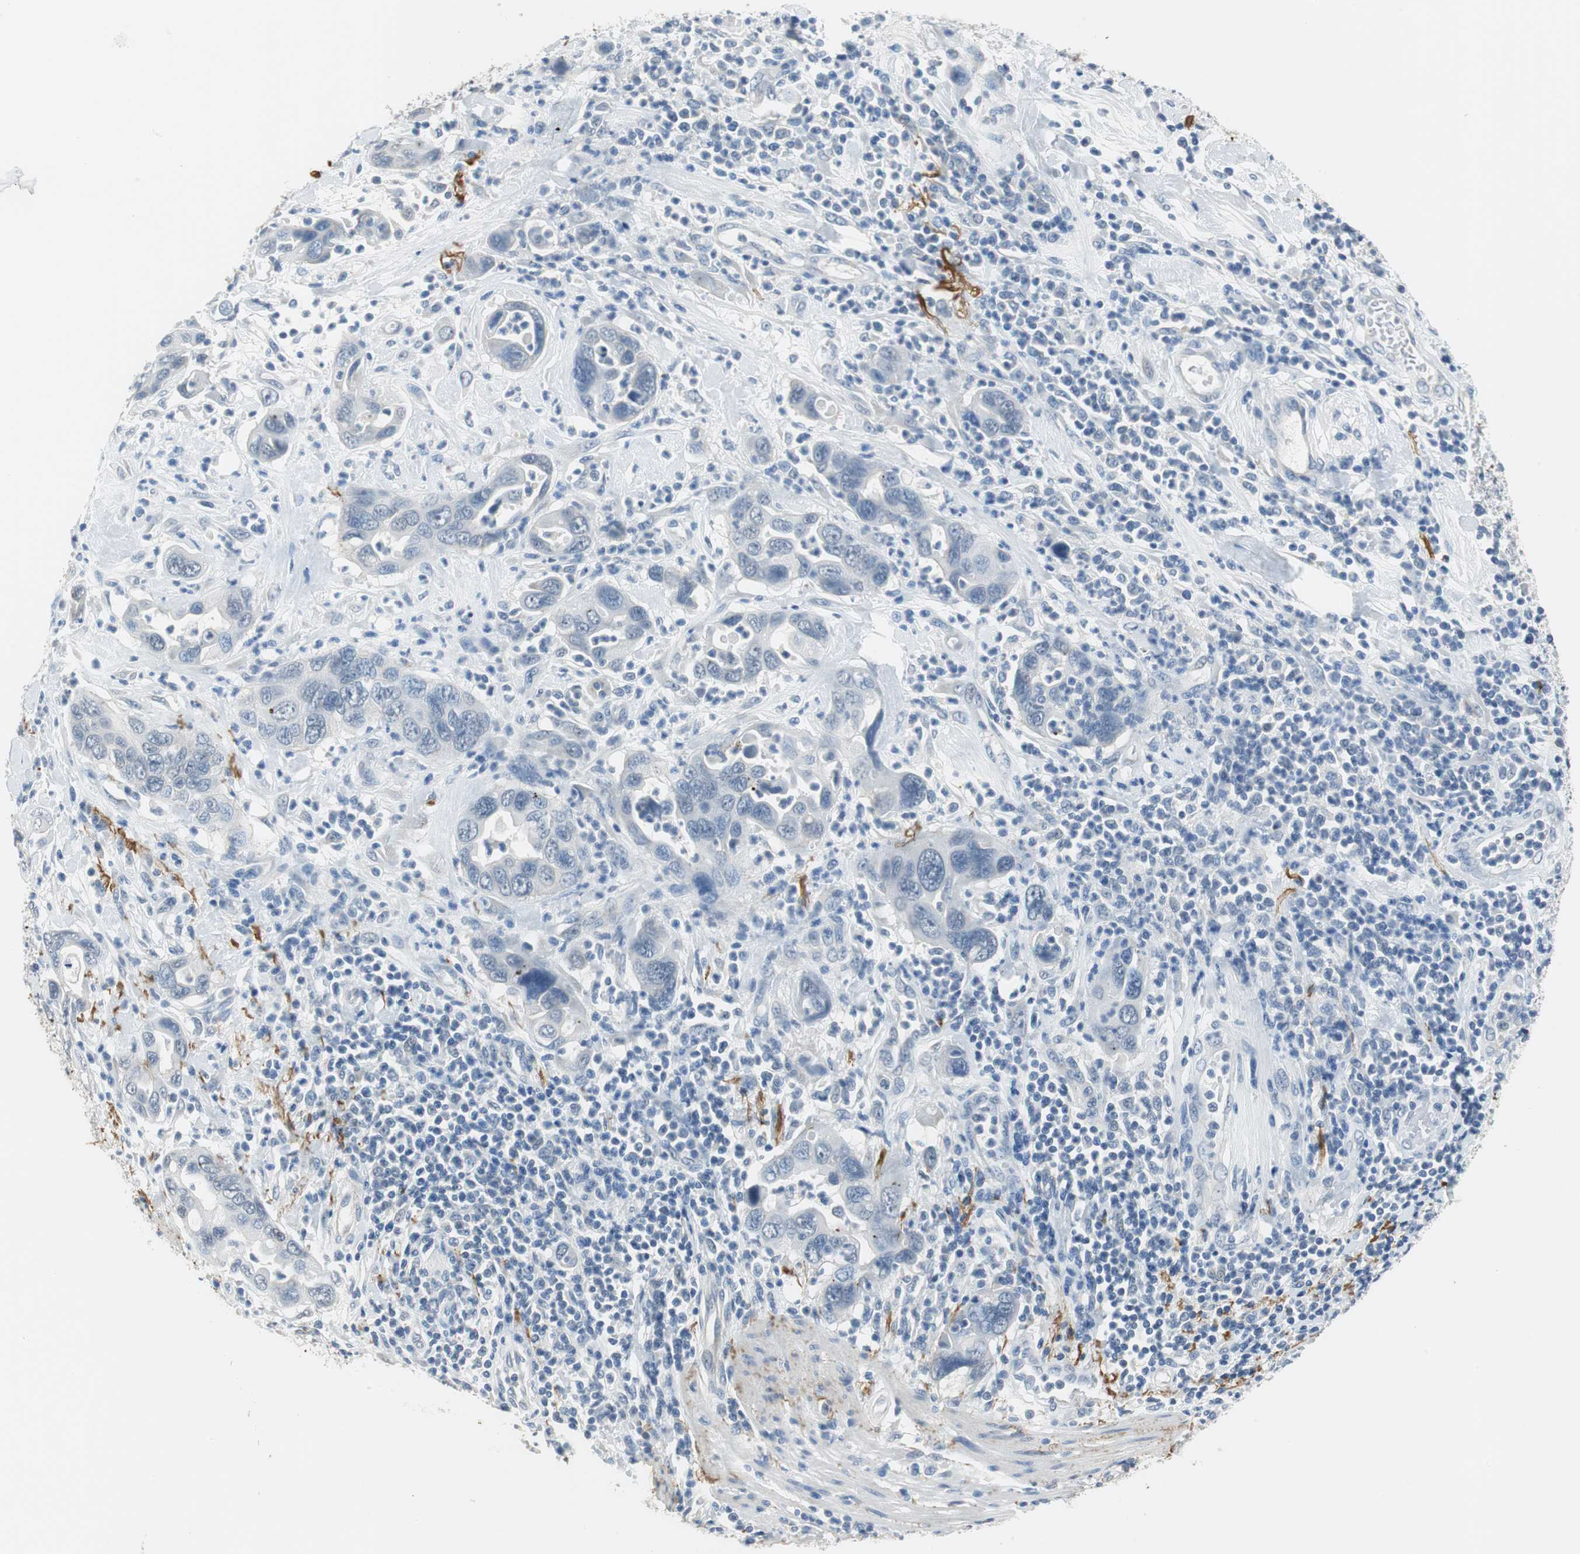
{"staining": {"intensity": "negative", "quantity": "none", "location": "none"}, "tissue": "pancreatic cancer", "cell_type": "Tumor cells", "image_type": "cancer", "snomed": [{"axis": "morphology", "description": "Adenocarcinoma, NOS"}, {"axis": "topography", "description": "Pancreas"}], "caption": "Pancreatic adenocarcinoma stained for a protein using immunohistochemistry reveals no positivity tumor cells.", "gene": "MUC7", "patient": {"sex": "female", "age": 71}}